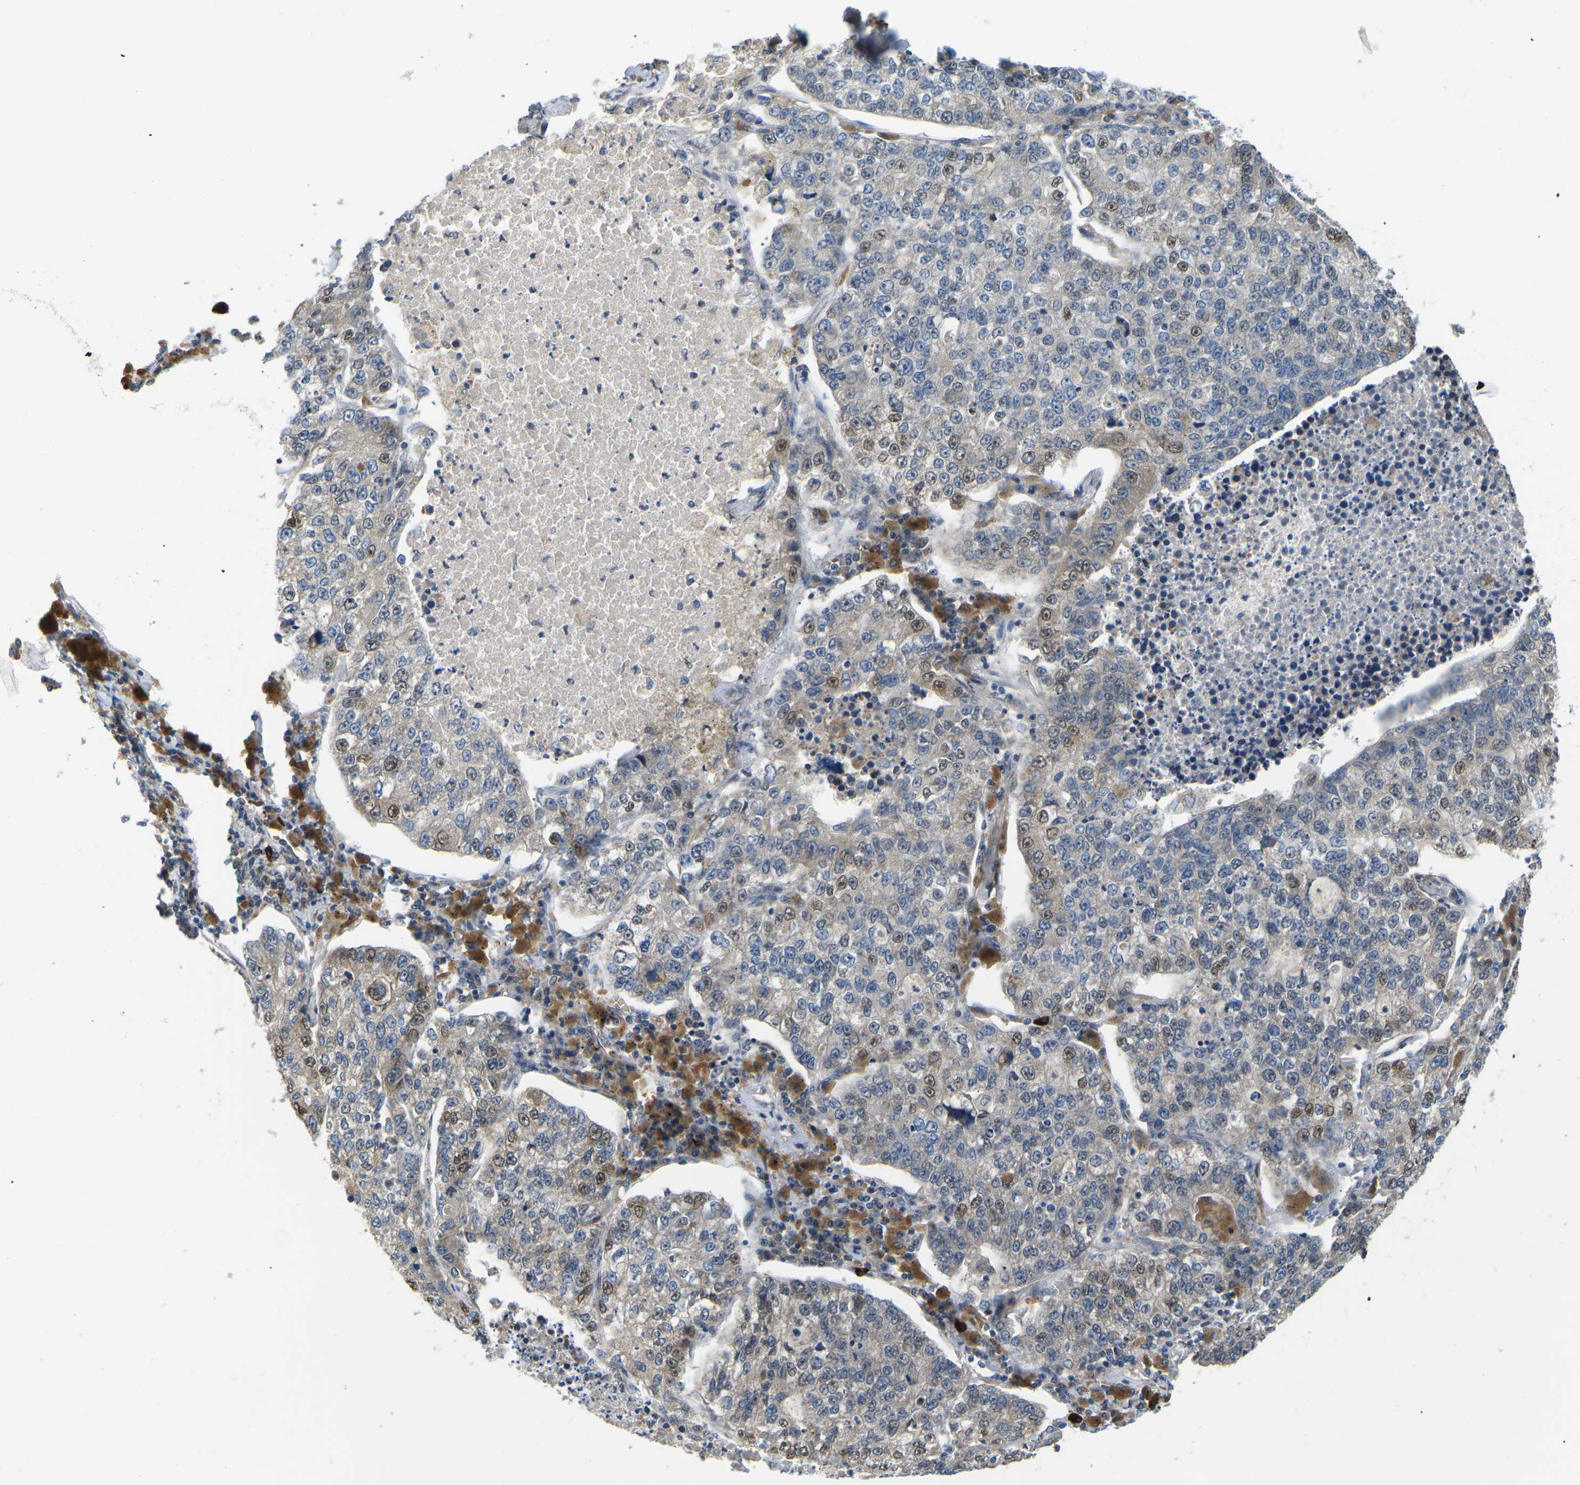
{"staining": {"intensity": "weak", "quantity": "25%-75%", "location": "cytoplasmic/membranous,nuclear"}, "tissue": "lung cancer", "cell_type": "Tumor cells", "image_type": "cancer", "snomed": [{"axis": "morphology", "description": "Adenocarcinoma, NOS"}, {"axis": "topography", "description": "Lung"}], "caption": "Protein staining shows weak cytoplasmic/membranous and nuclear staining in about 25%-75% of tumor cells in lung cancer (adenocarcinoma).", "gene": "ERBB4", "patient": {"sex": "male", "age": 49}}